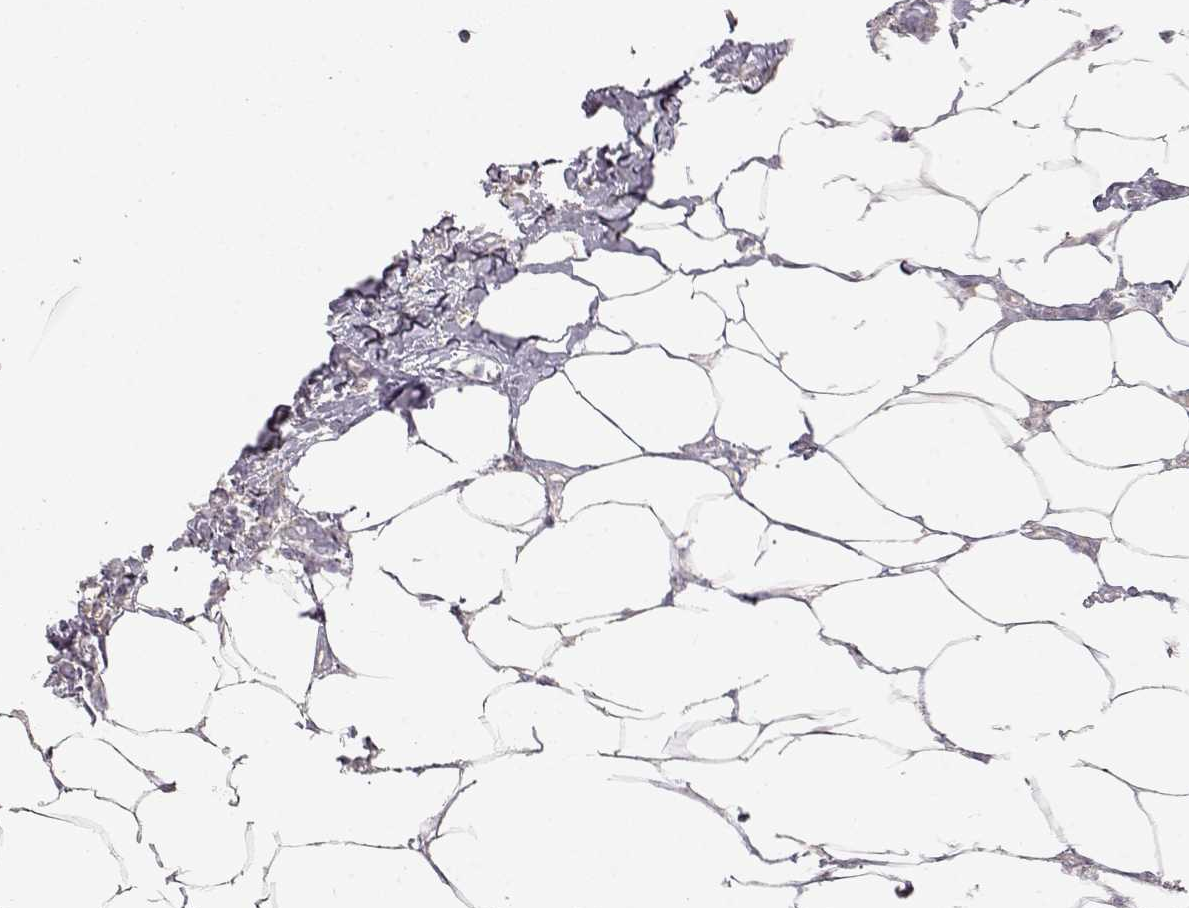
{"staining": {"intensity": "negative", "quantity": "none", "location": "none"}, "tissue": "breast cancer", "cell_type": "Tumor cells", "image_type": "cancer", "snomed": [{"axis": "morphology", "description": "Duct carcinoma"}, {"axis": "topography", "description": "Breast"}], "caption": "An IHC image of intraductal carcinoma (breast) is shown. There is no staining in tumor cells of intraductal carcinoma (breast). (Brightfield microscopy of DAB immunohistochemistry (IHC) at high magnification).", "gene": "ARHGAP8", "patient": {"sex": "female", "age": 40}}